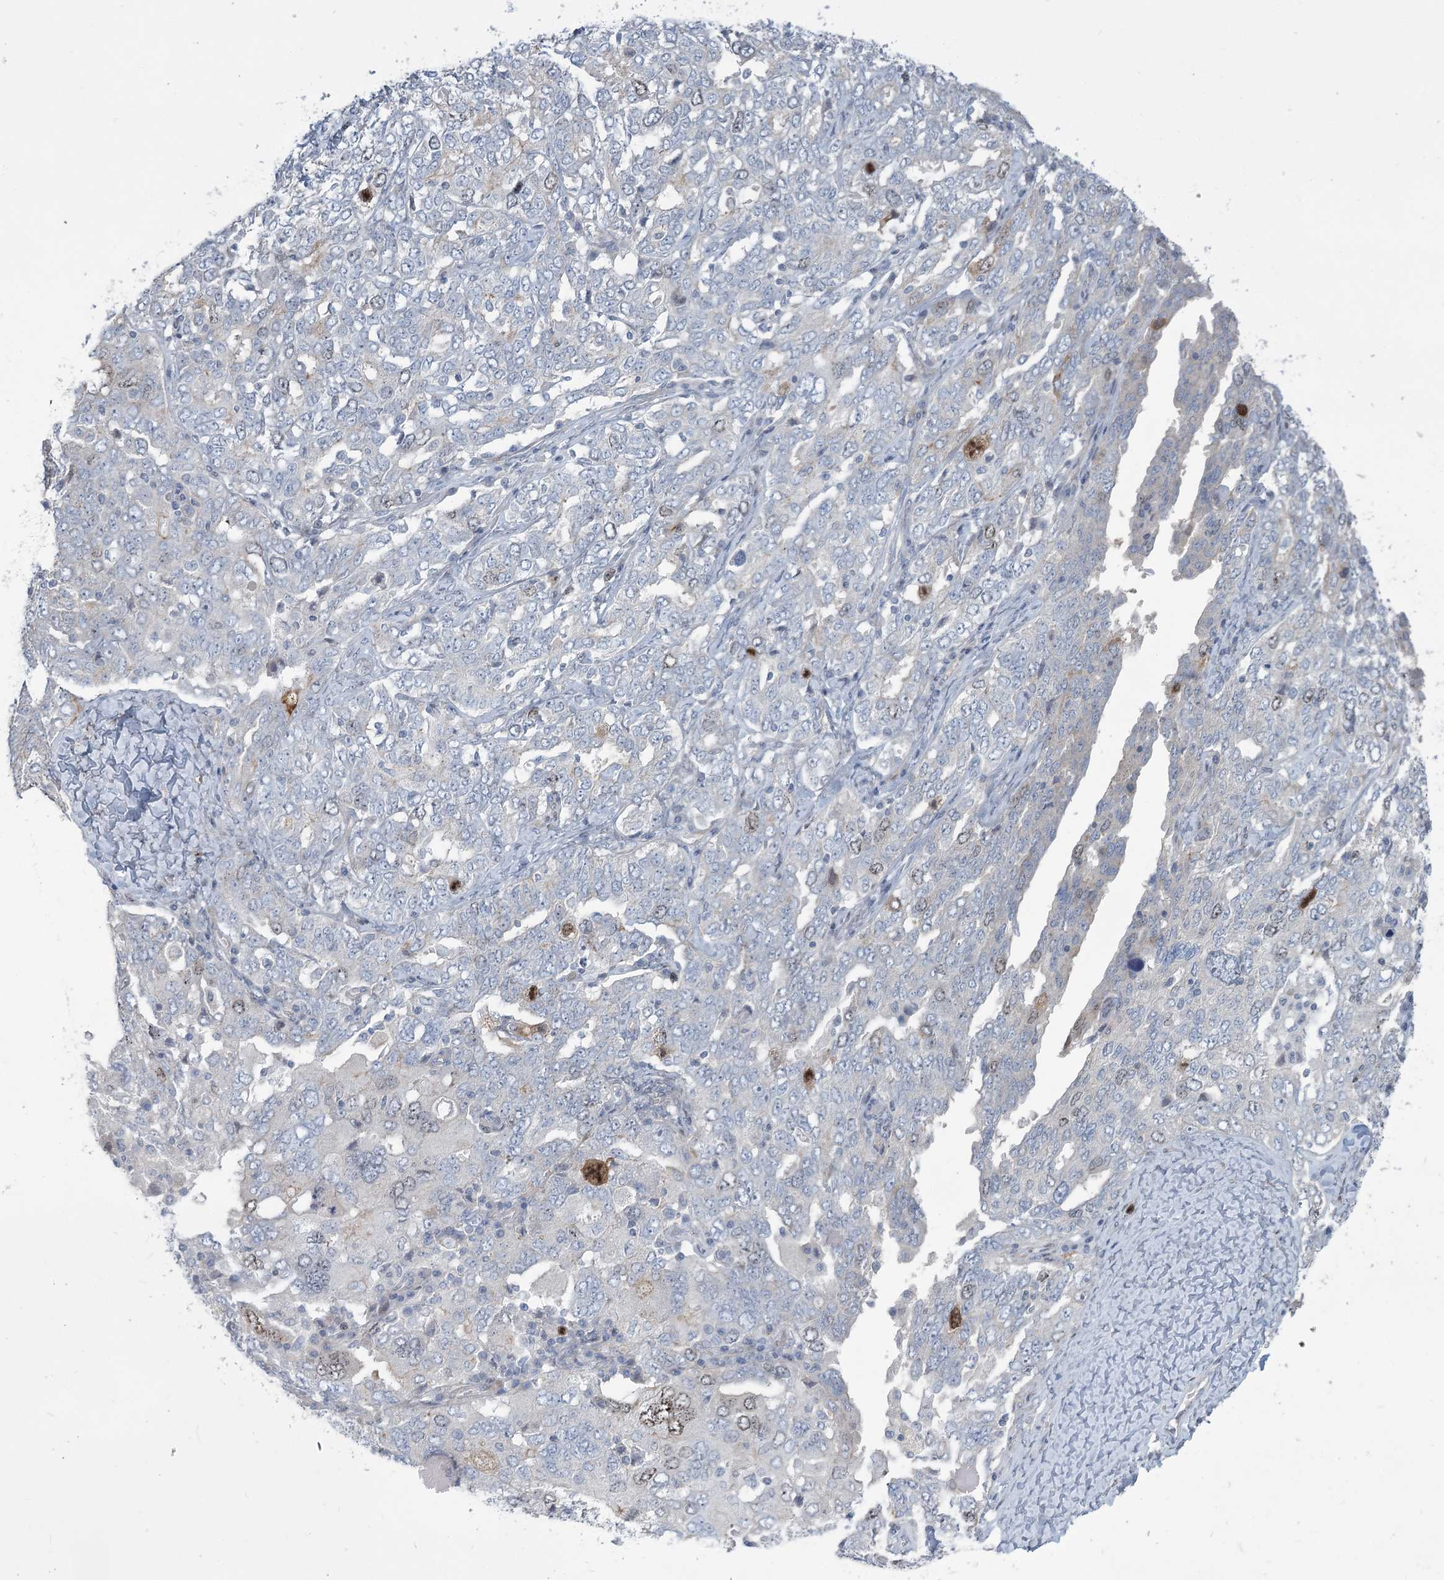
{"staining": {"intensity": "weak", "quantity": "<25%", "location": "nuclear"}, "tissue": "ovarian cancer", "cell_type": "Tumor cells", "image_type": "cancer", "snomed": [{"axis": "morphology", "description": "Carcinoma, endometroid"}, {"axis": "topography", "description": "Ovary"}], "caption": "Tumor cells show no significant positivity in ovarian endometroid carcinoma. The staining is performed using DAB (3,3'-diaminobenzidine) brown chromogen with nuclei counter-stained in using hematoxylin.", "gene": "ABITRAM", "patient": {"sex": "female", "age": 62}}